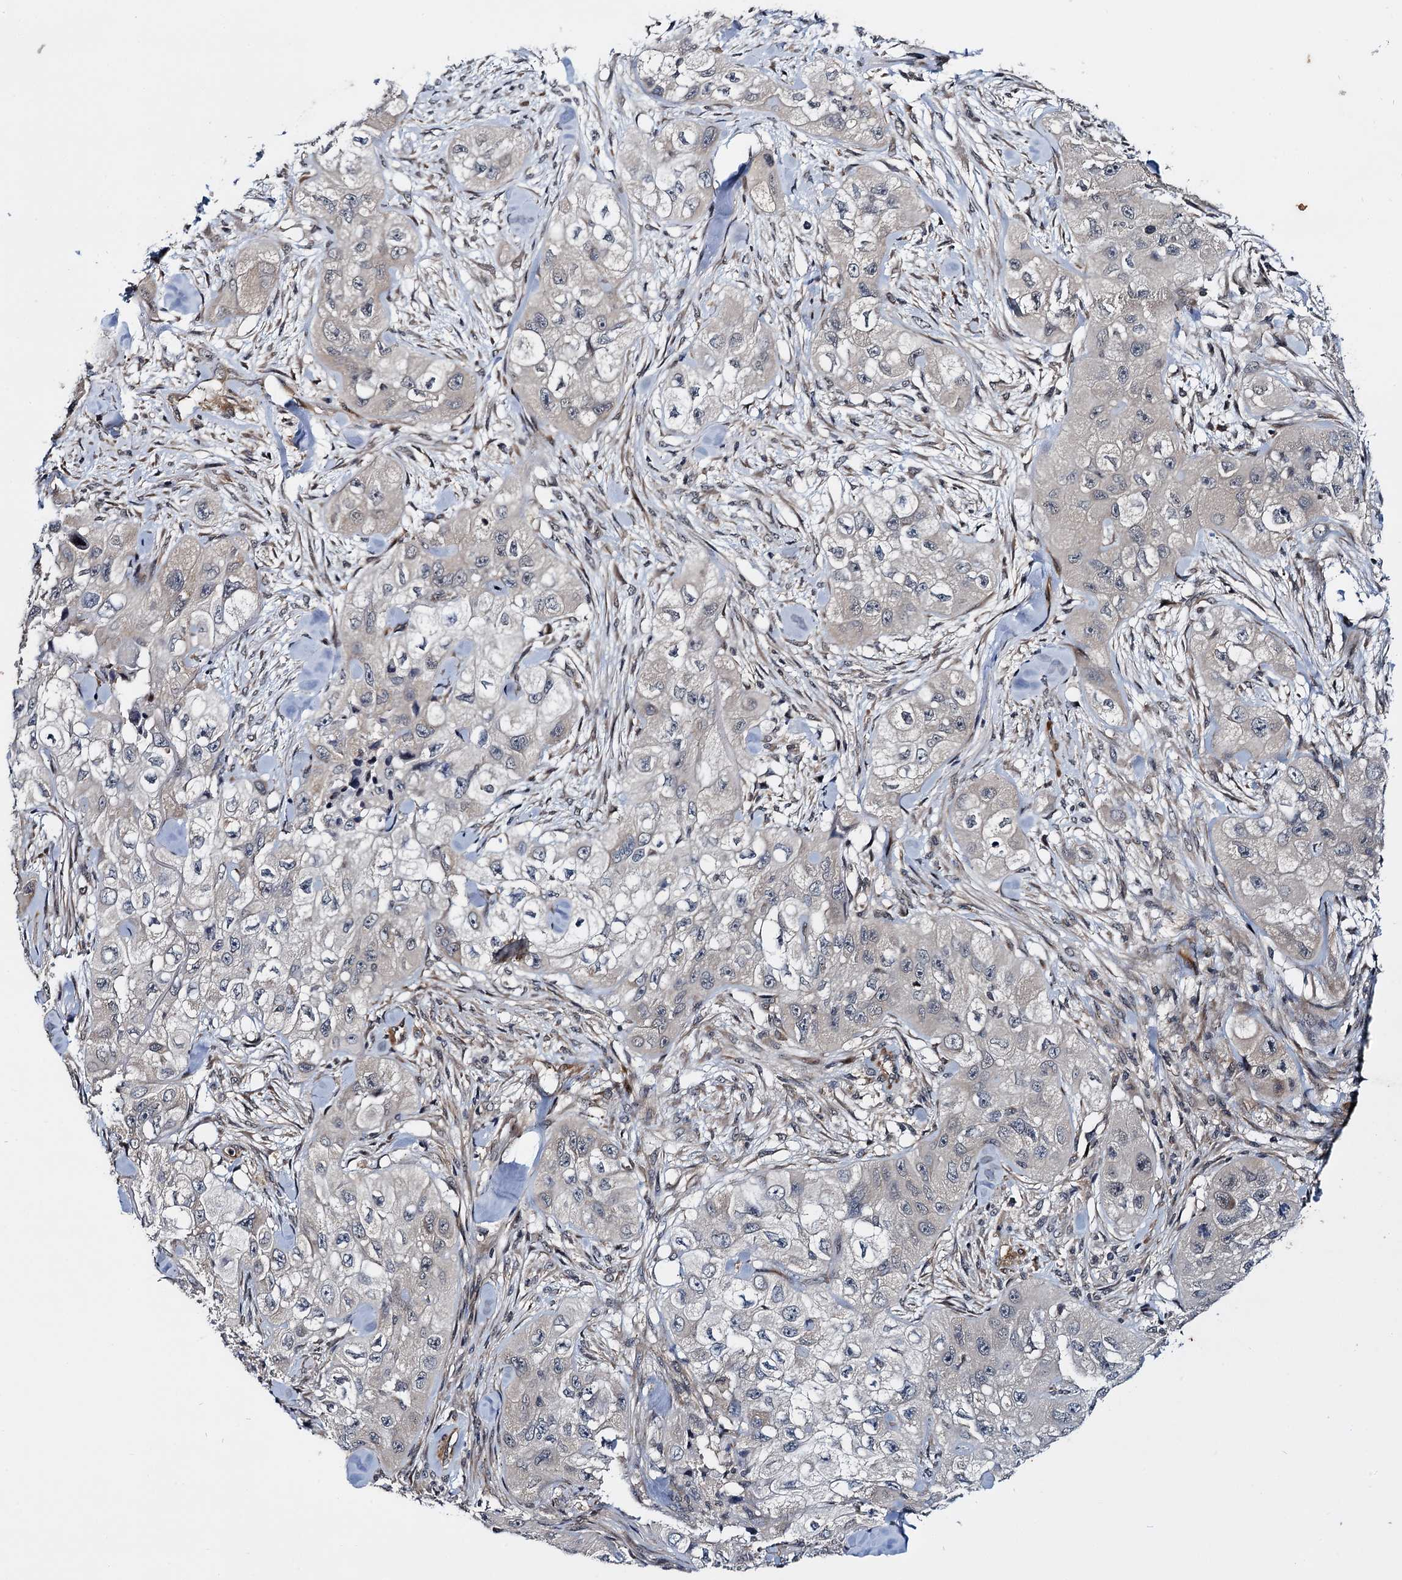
{"staining": {"intensity": "negative", "quantity": "none", "location": "none"}, "tissue": "skin cancer", "cell_type": "Tumor cells", "image_type": "cancer", "snomed": [{"axis": "morphology", "description": "Squamous cell carcinoma, NOS"}, {"axis": "topography", "description": "Skin"}, {"axis": "topography", "description": "Subcutis"}], "caption": "The micrograph exhibits no staining of tumor cells in skin cancer.", "gene": "ARHGAP42", "patient": {"sex": "male", "age": 73}}